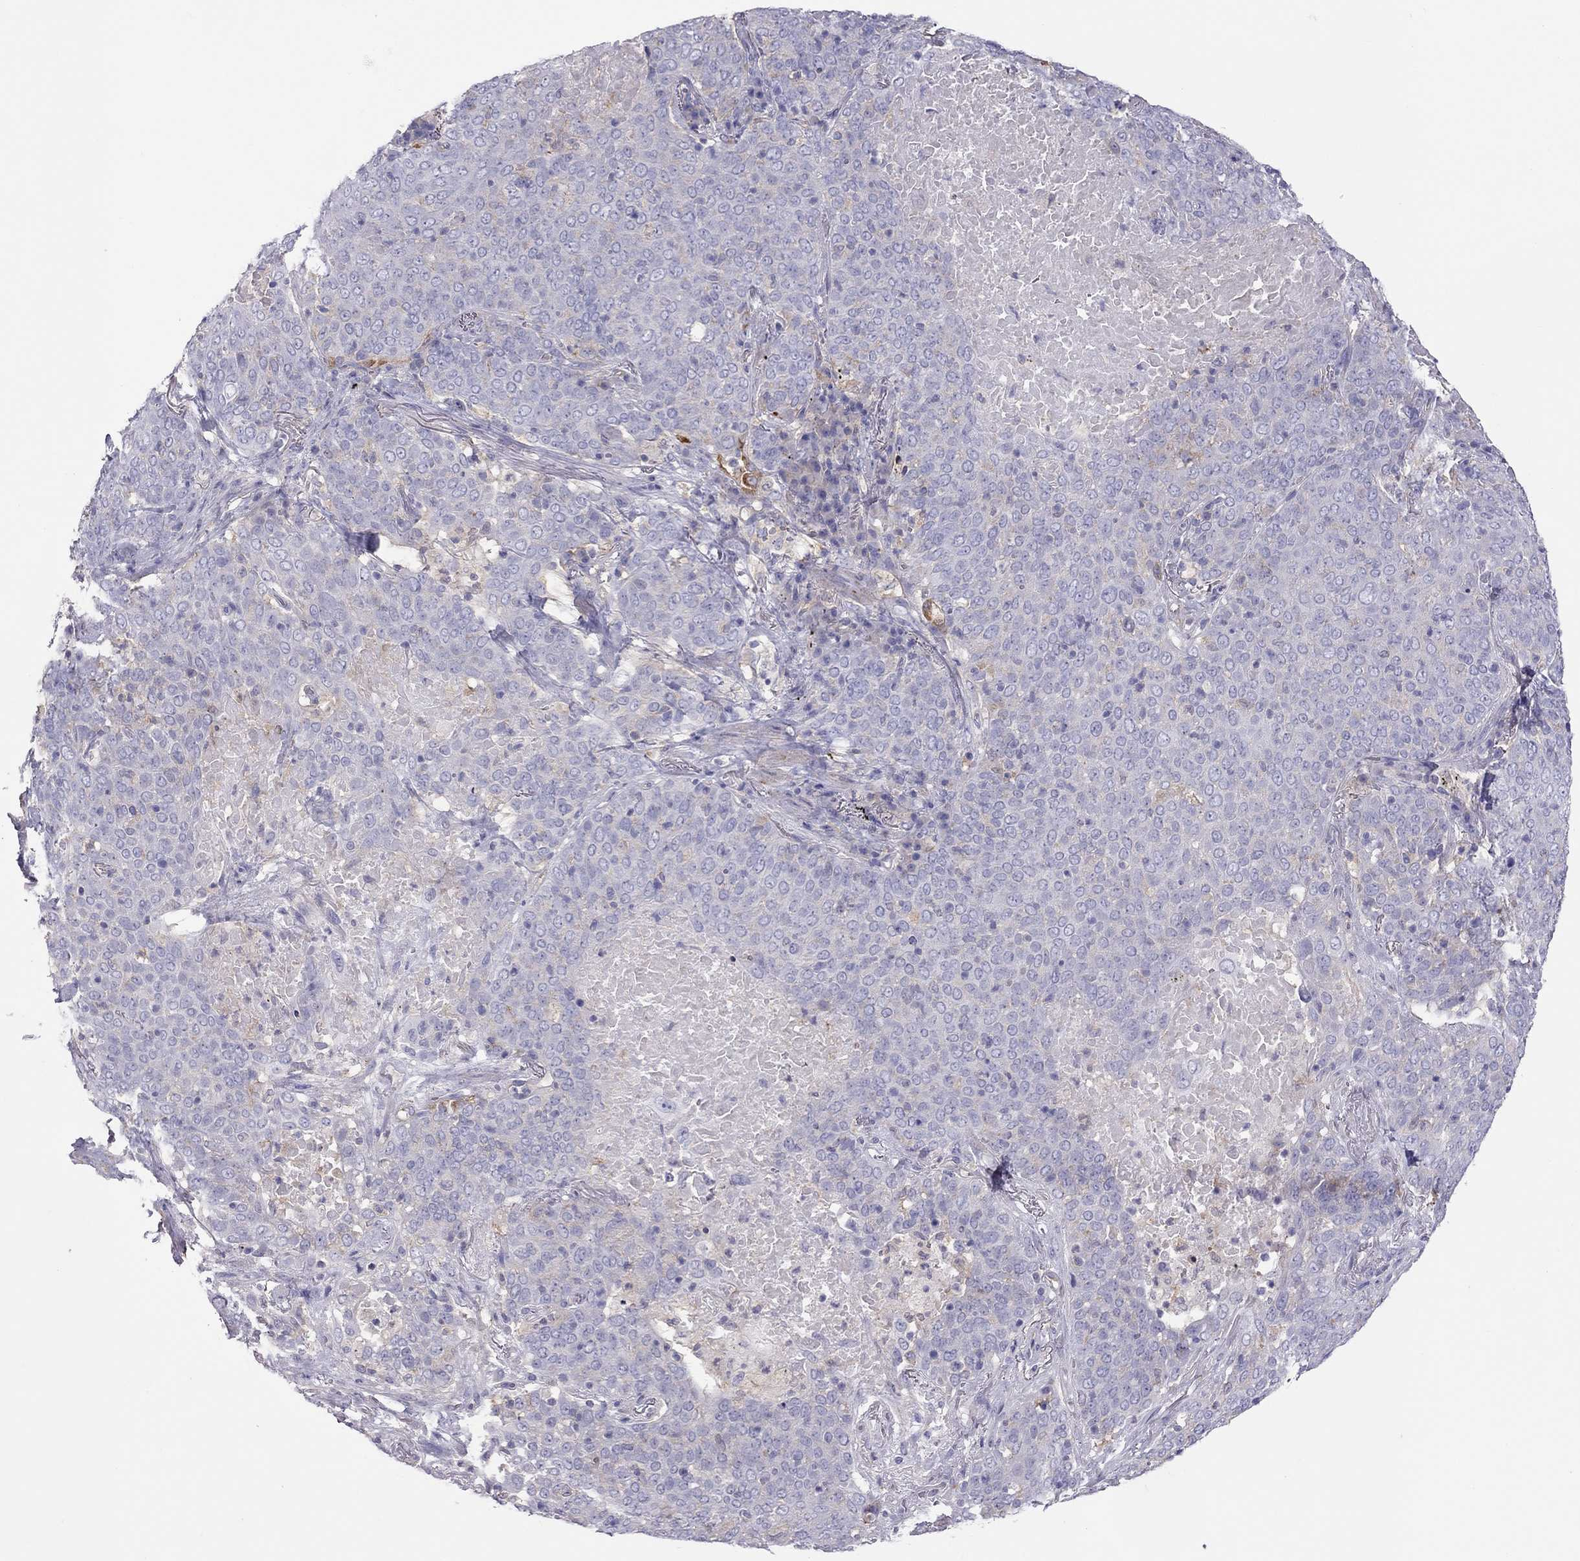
{"staining": {"intensity": "negative", "quantity": "none", "location": "none"}, "tissue": "lung cancer", "cell_type": "Tumor cells", "image_type": "cancer", "snomed": [{"axis": "morphology", "description": "Squamous cell carcinoma, NOS"}, {"axis": "topography", "description": "Lung"}], "caption": "This is an immunohistochemistry (IHC) micrograph of human squamous cell carcinoma (lung). There is no staining in tumor cells.", "gene": "ALOX15B", "patient": {"sex": "male", "age": 82}}